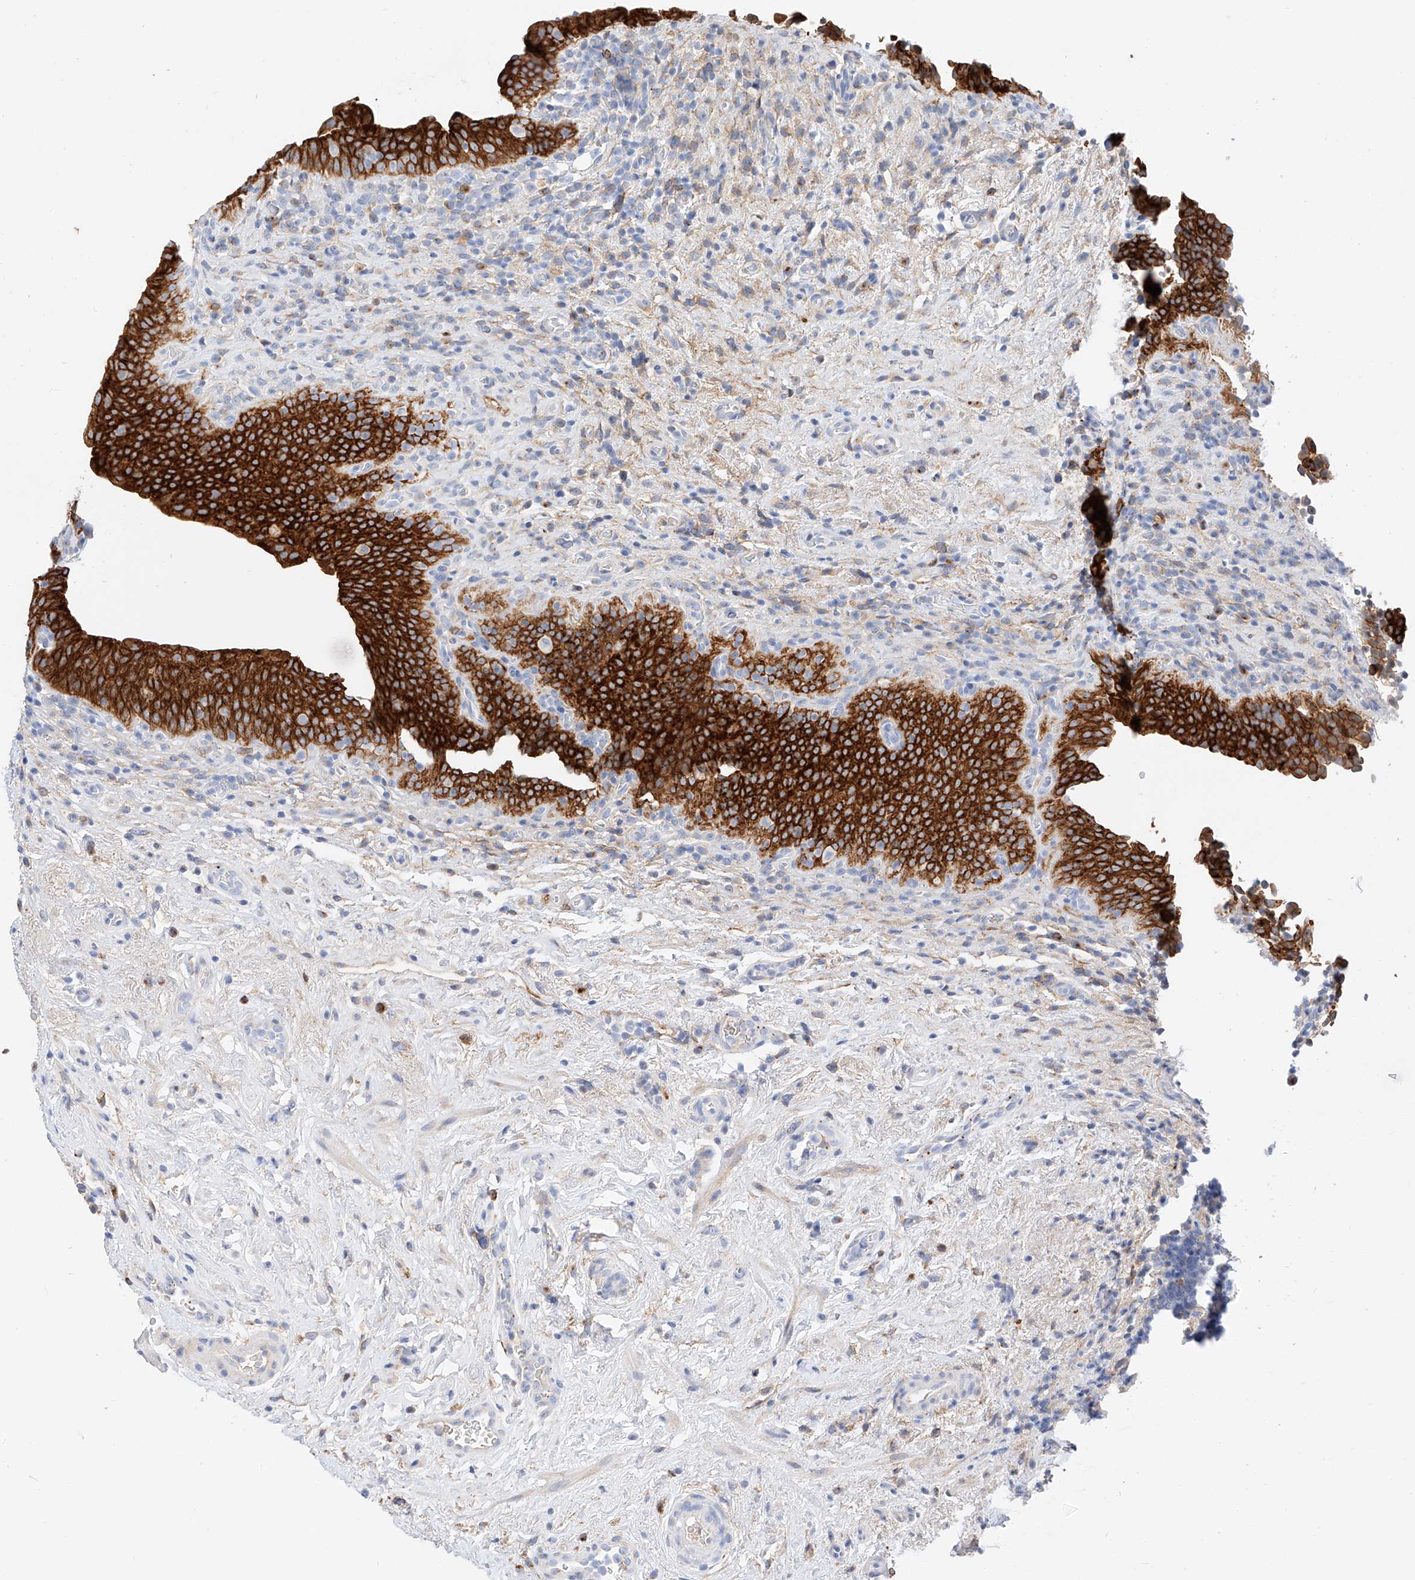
{"staining": {"intensity": "strong", "quantity": ">75%", "location": "cytoplasmic/membranous"}, "tissue": "urinary bladder", "cell_type": "Urothelial cells", "image_type": "normal", "snomed": [{"axis": "morphology", "description": "Normal tissue, NOS"}, {"axis": "topography", "description": "Urinary bladder"}], "caption": "A histopathology image of human urinary bladder stained for a protein reveals strong cytoplasmic/membranous brown staining in urothelial cells. (Brightfield microscopy of DAB IHC at high magnification).", "gene": "MAP7", "patient": {"sex": "male", "age": 83}}